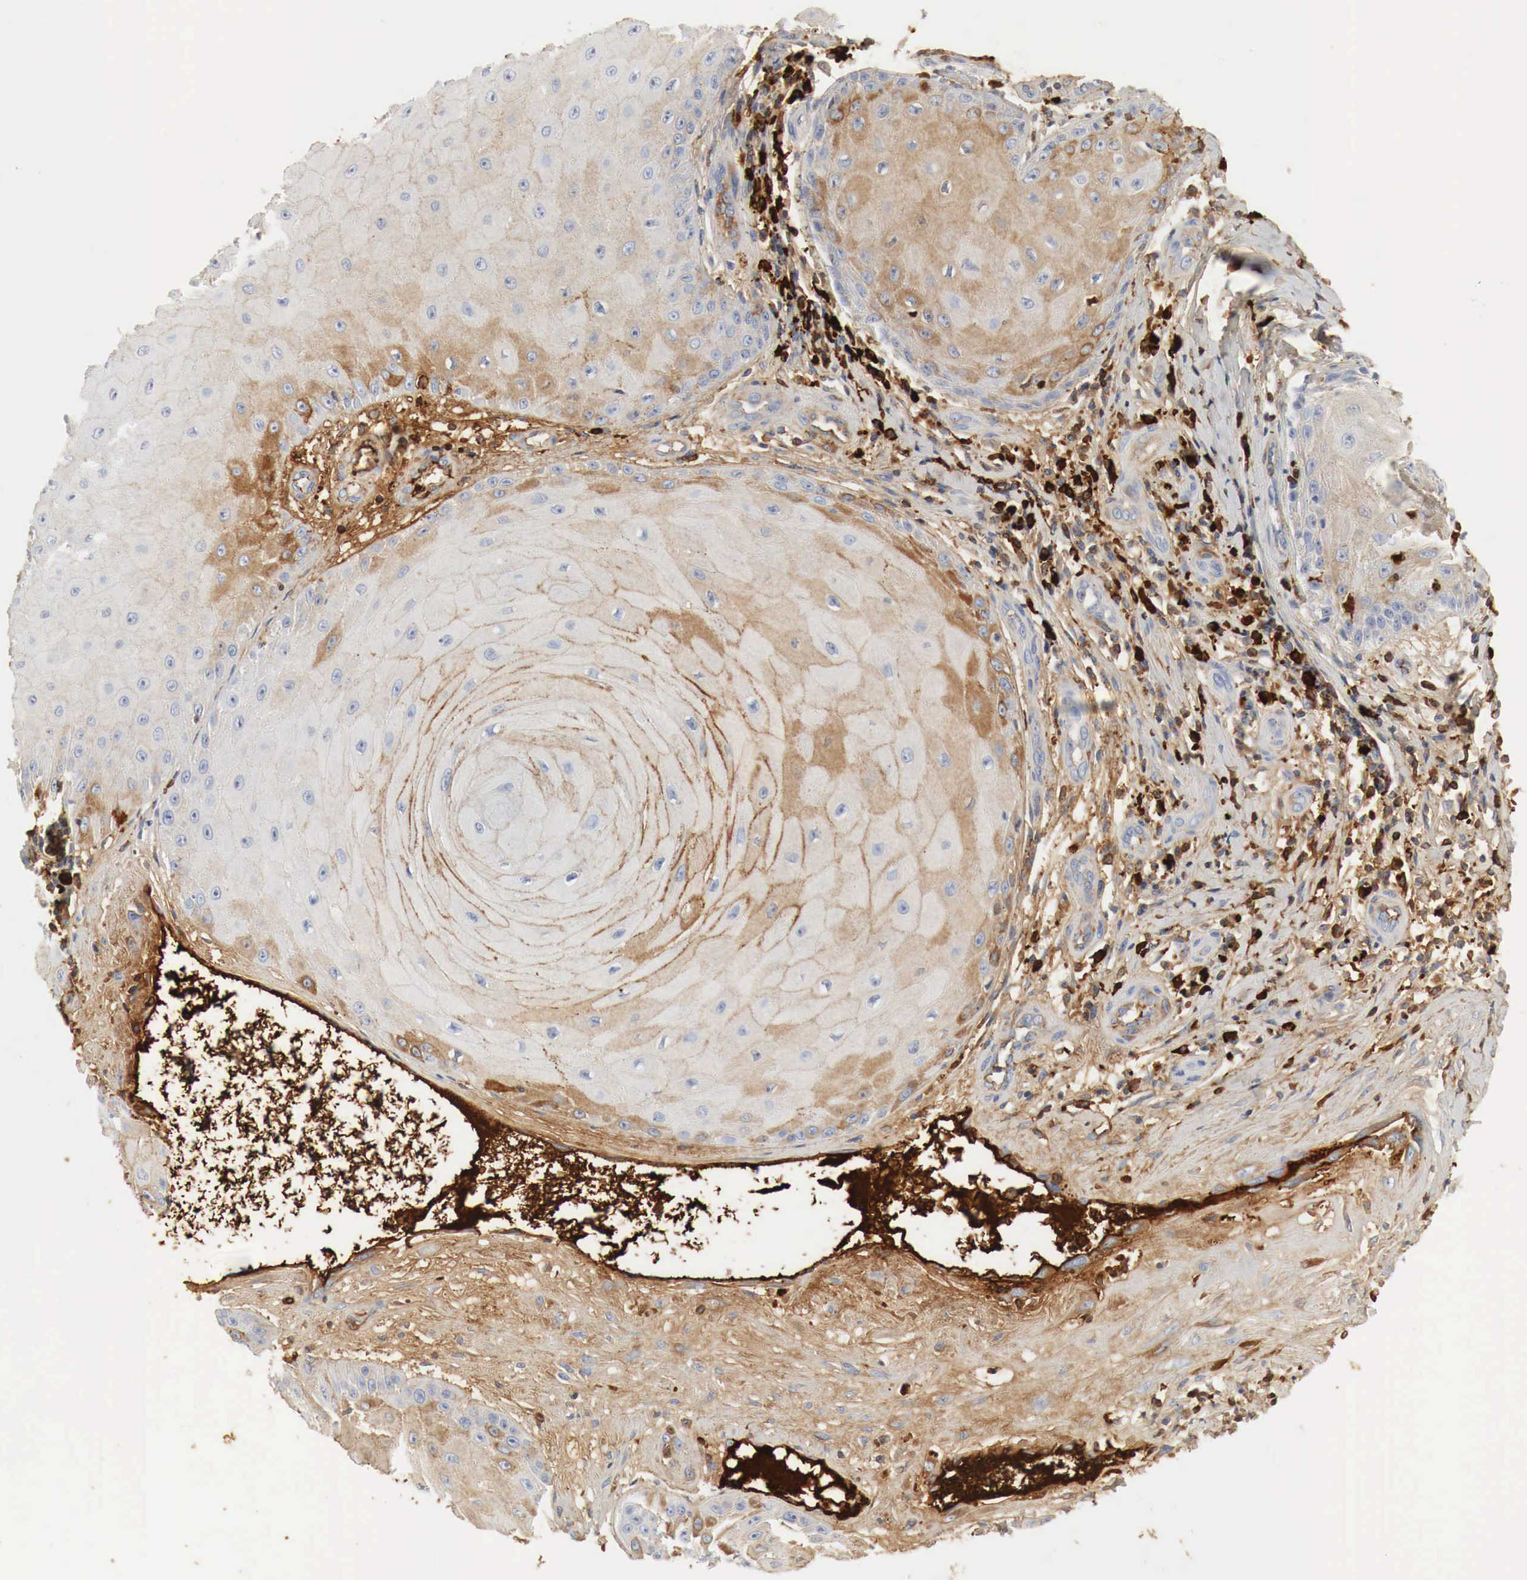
{"staining": {"intensity": "moderate", "quantity": "25%-75%", "location": "cytoplasmic/membranous"}, "tissue": "skin cancer", "cell_type": "Tumor cells", "image_type": "cancer", "snomed": [{"axis": "morphology", "description": "Squamous cell carcinoma, NOS"}, {"axis": "topography", "description": "Skin"}], "caption": "Immunohistochemical staining of skin cancer reveals medium levels of moderate cytoplasmic/membranous protein expression in approximately 25%-75% of tumor cells. Immunohistochemistry stains the protein of interest in brown and the nuclei are stained blue.", "gene": "IGLC3", "patient": {"sex": "male", "age": 57}}